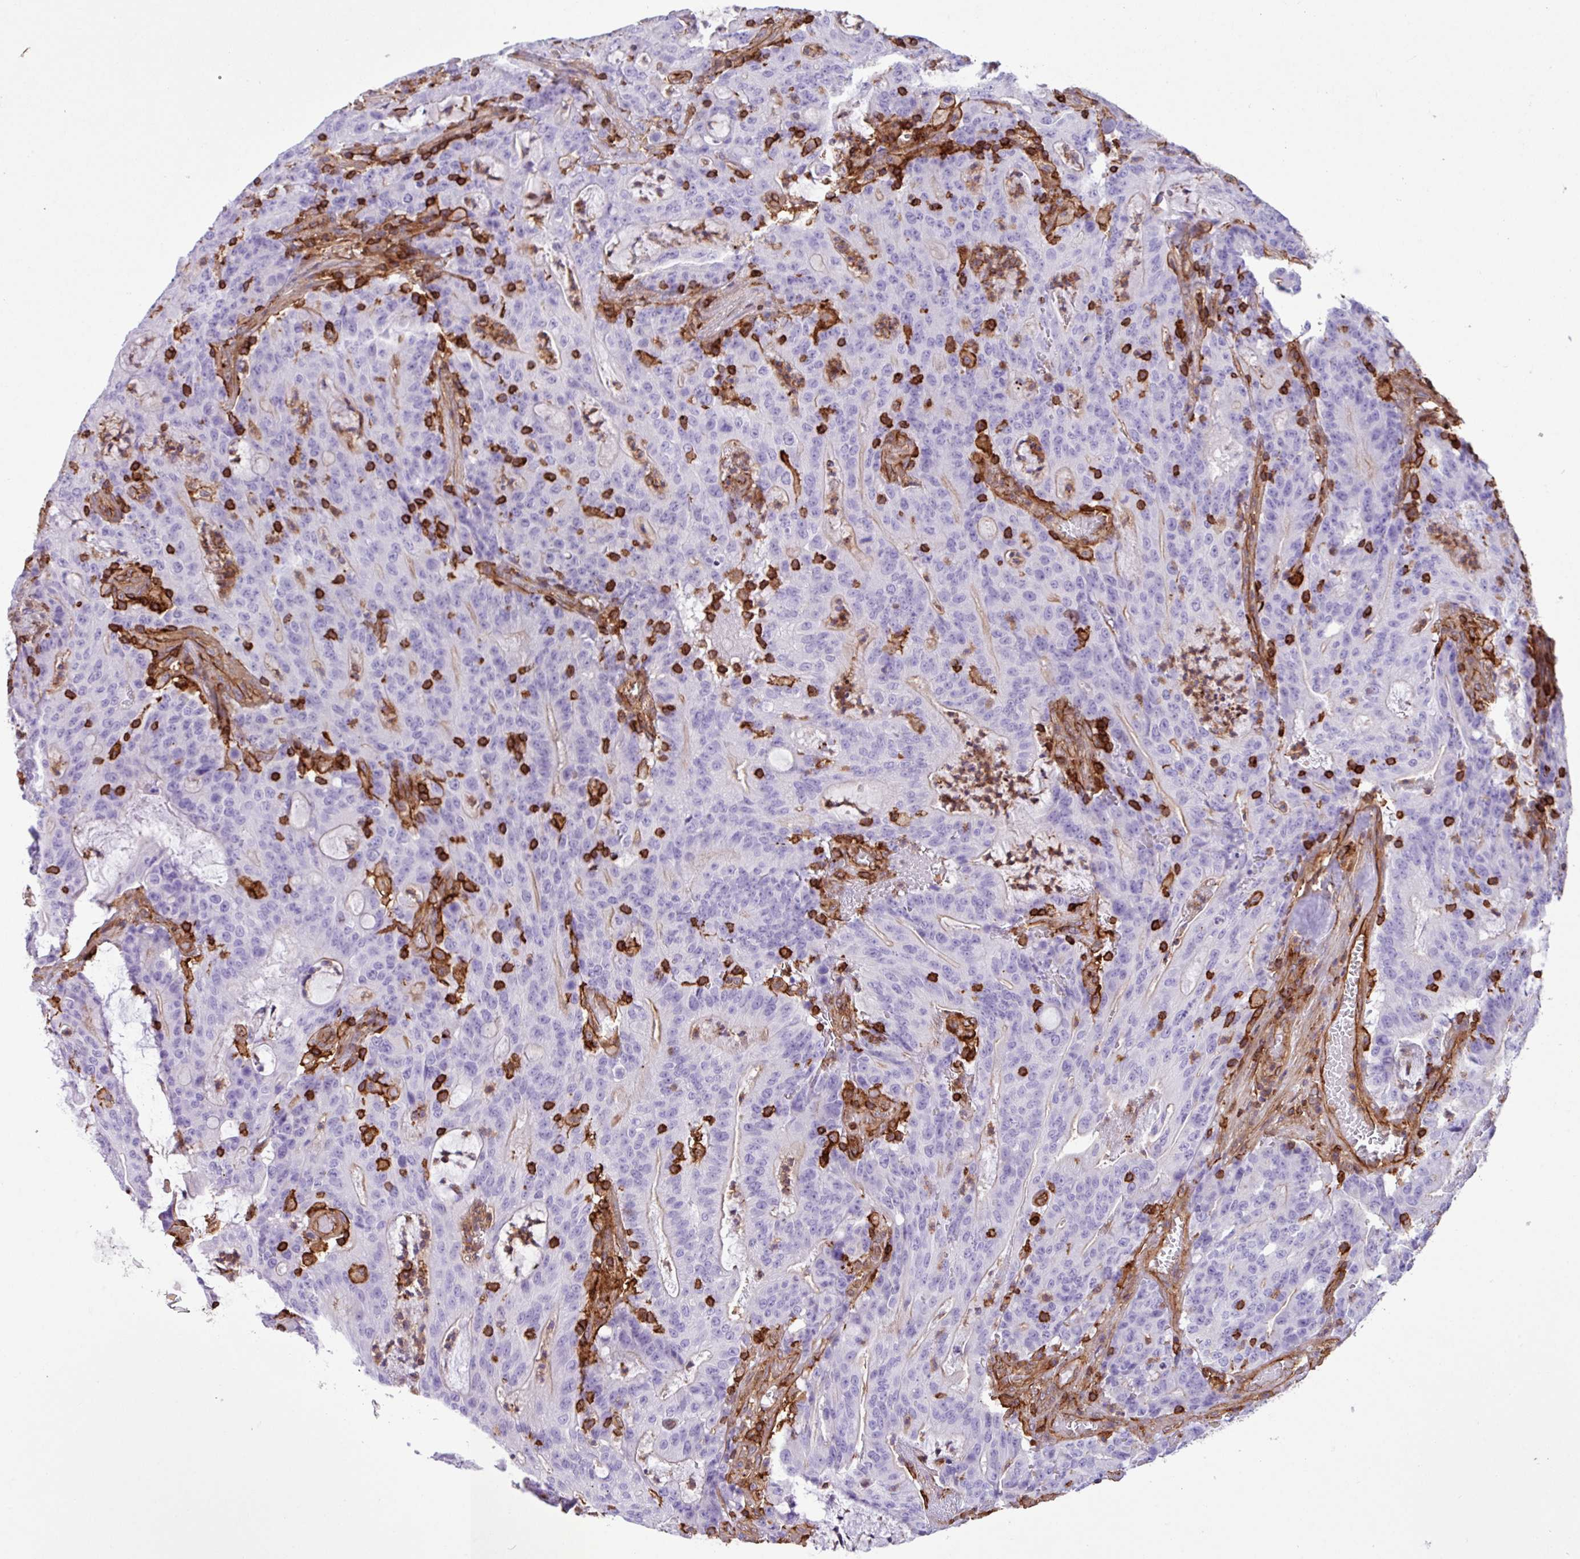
{"staining": {"intensity": "weak", "quantity": "<25%", "location": "cytoplasmic/membranous"}, "tissue": "colorectal cancer", "cell_type": "Tumor cells", "image_type": "cancer", "snomed": [{"axis": "morphology", "description": "Adenocarcinoma, NOS"}, {"axis": "topography", "description": "Colon"}], "caption": "Tumor cells are negative for protein expression in human colorectal cancer (adenocarcinoma). Brightfield microscopy of immunohistochemistry stained with DAB (3,3'-diaminobenzidine) (brown) and hematoxylin (blue), captured at high magnification.", "gene": "PPP1R18", "patient": {"sex": "male", "age": 83}}